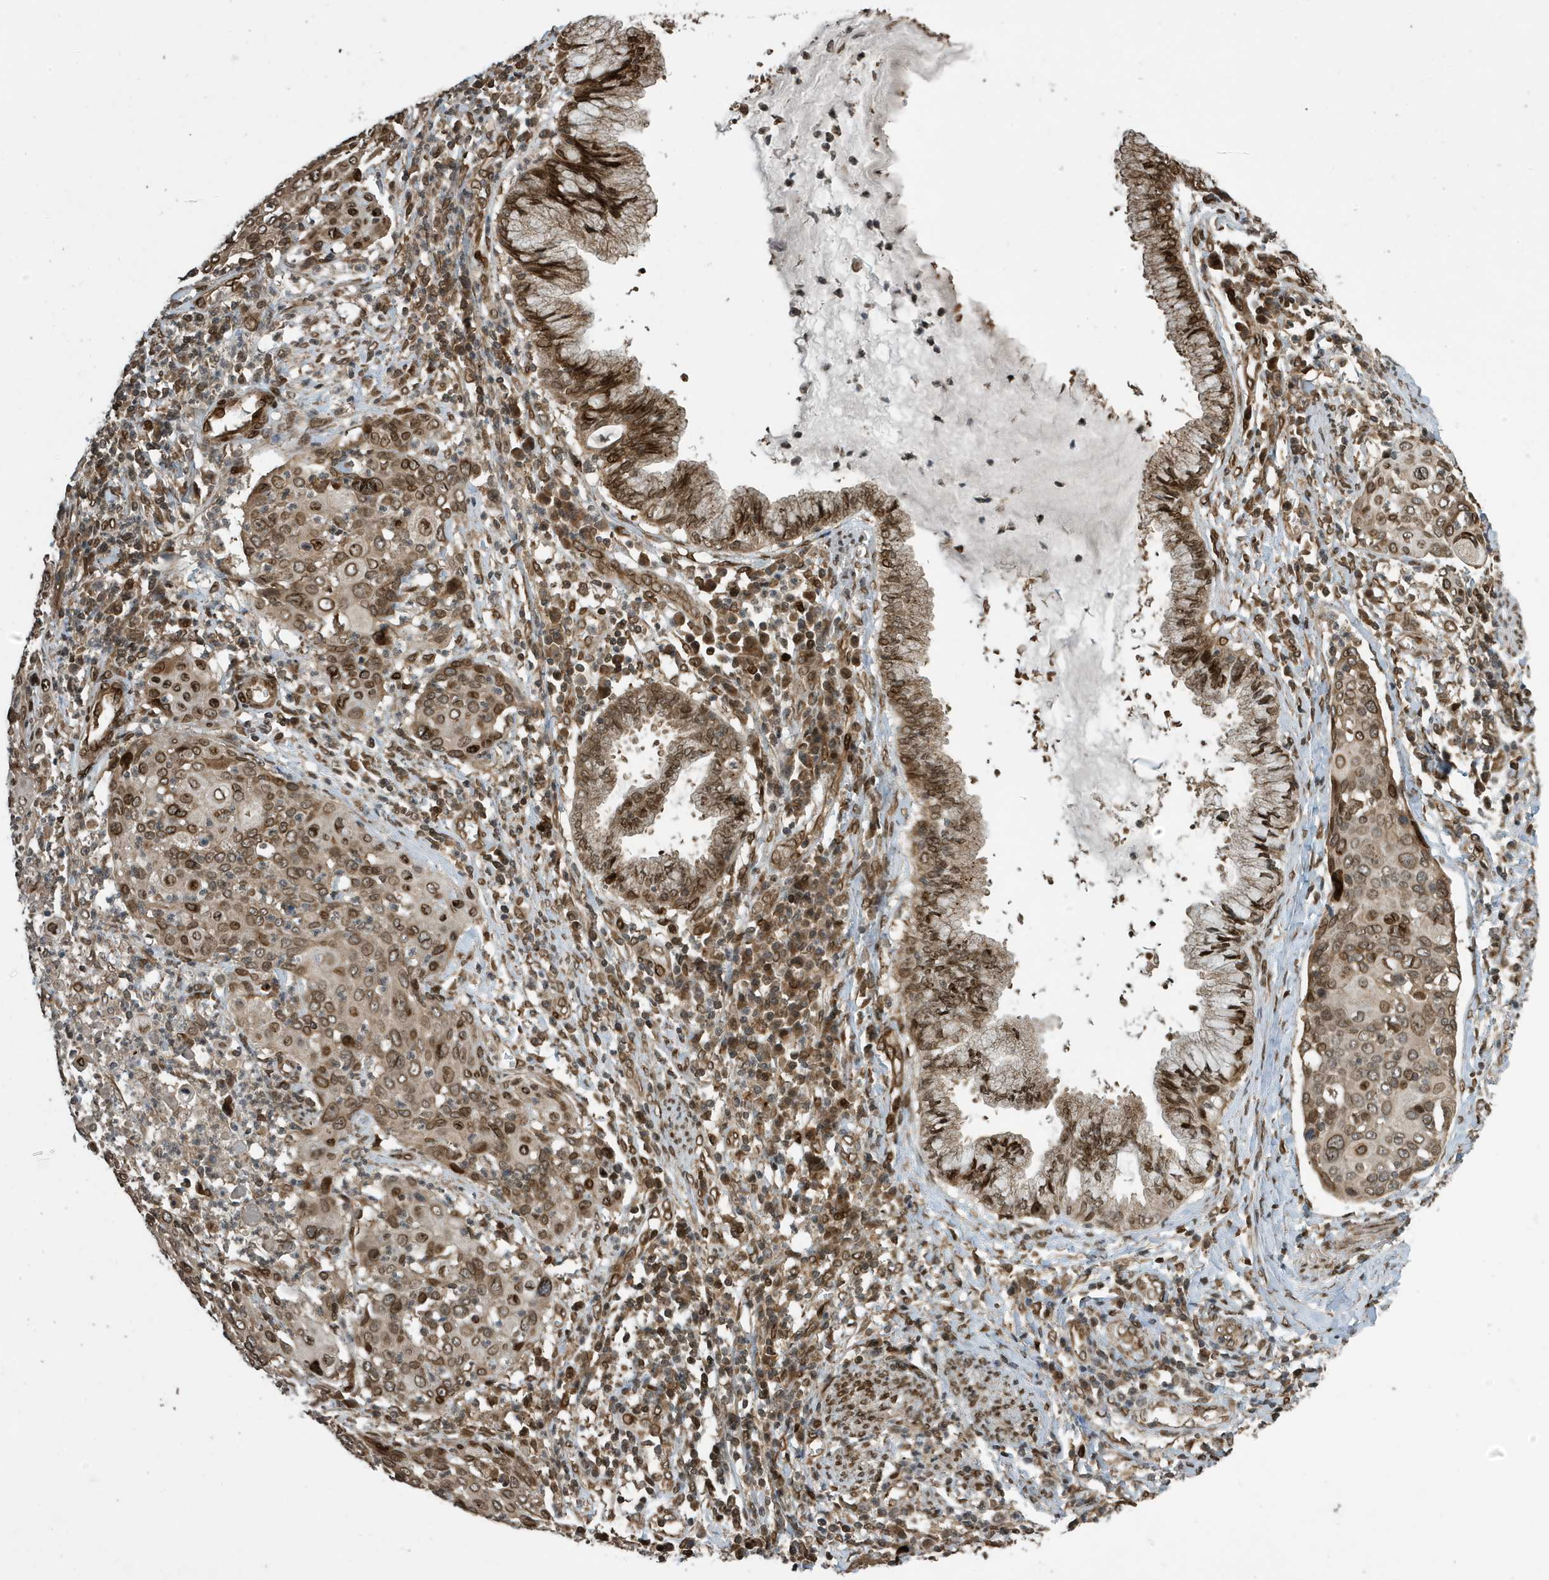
{"staining": {"intensity": "moderate", "quantity": "25%-75%", "location": "nuclear"}, "tissue": "cervical cancer", "cell_type": "Tumor cells", "image_type": "cancer", "snomed": [{"axis": "morphology", "description": "Squamous cell carcinoma, NOS"}, {"axis": "topography", "description": "Cervix"}], "caption": "DAB immunohistochemical staining of cervical cancer shows moderate nuclear protein positivity in approximately 25%-75% of tumor cells.", "gene": "DUSP18", "patient": {"sex": "female", "age": 40}}